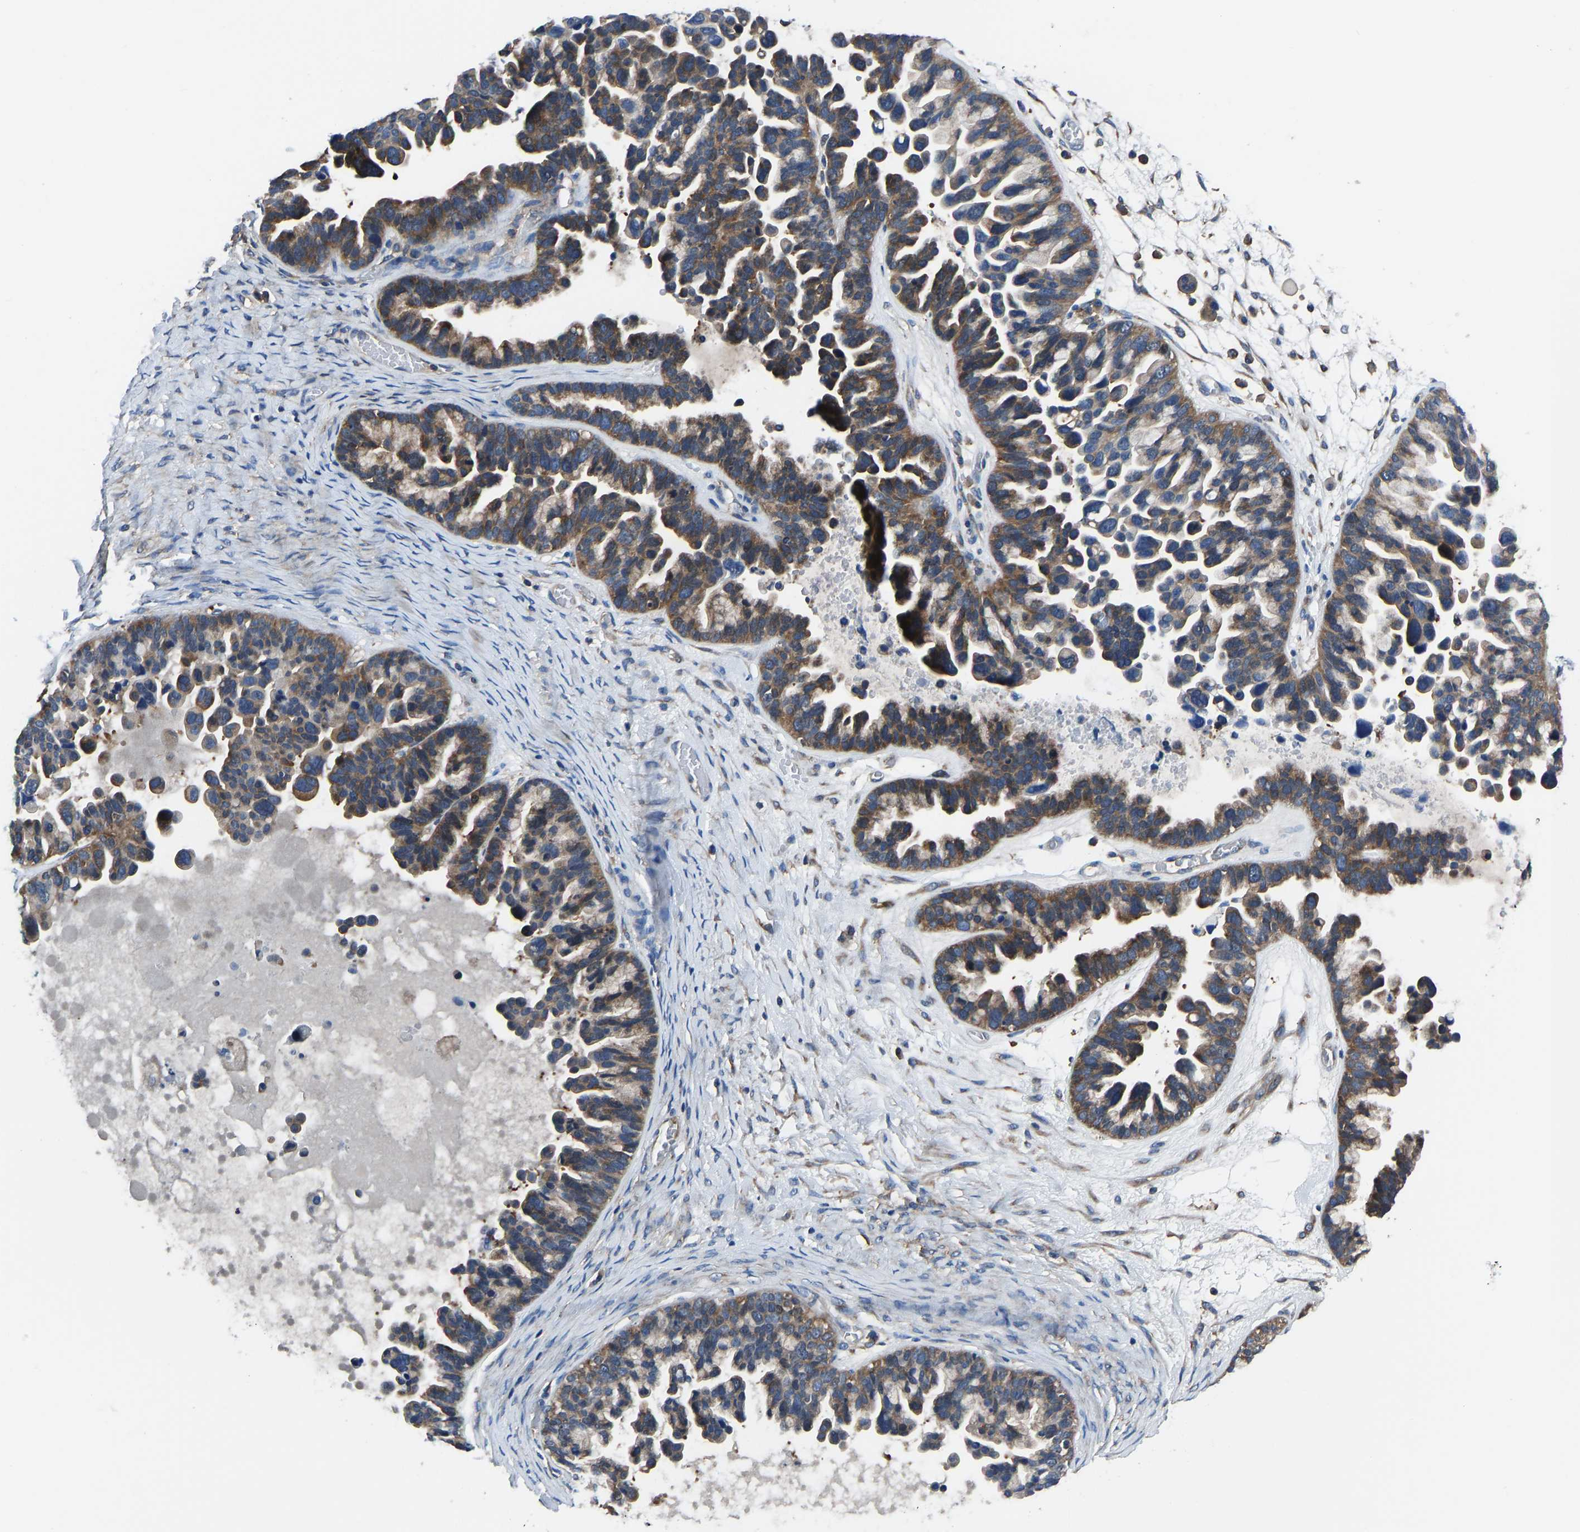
{"staining": {"intensity": "moderate", "quantity": ">75%", "location": "cytoplasmic/membranous"}, "tissue": "ovarian cancer", "cell_type": "Tumor cells", "image_type": "cancer", "snomed": [{"axis": "morphology", "description": "Cystadenocarcinoma, serous, NOS"}, {"axis": "topography", "description": "Ovary"}], "caption": "Protein expression analysis of ovarian cancer exhibits moderate cytoplasmic/membranous expression in approximately >75% of tumor cells. (IHC, brightfield microscopy, high magnification).", "gene": "PRKAR1A", "patient": {"sex": "female", "age": 56}}